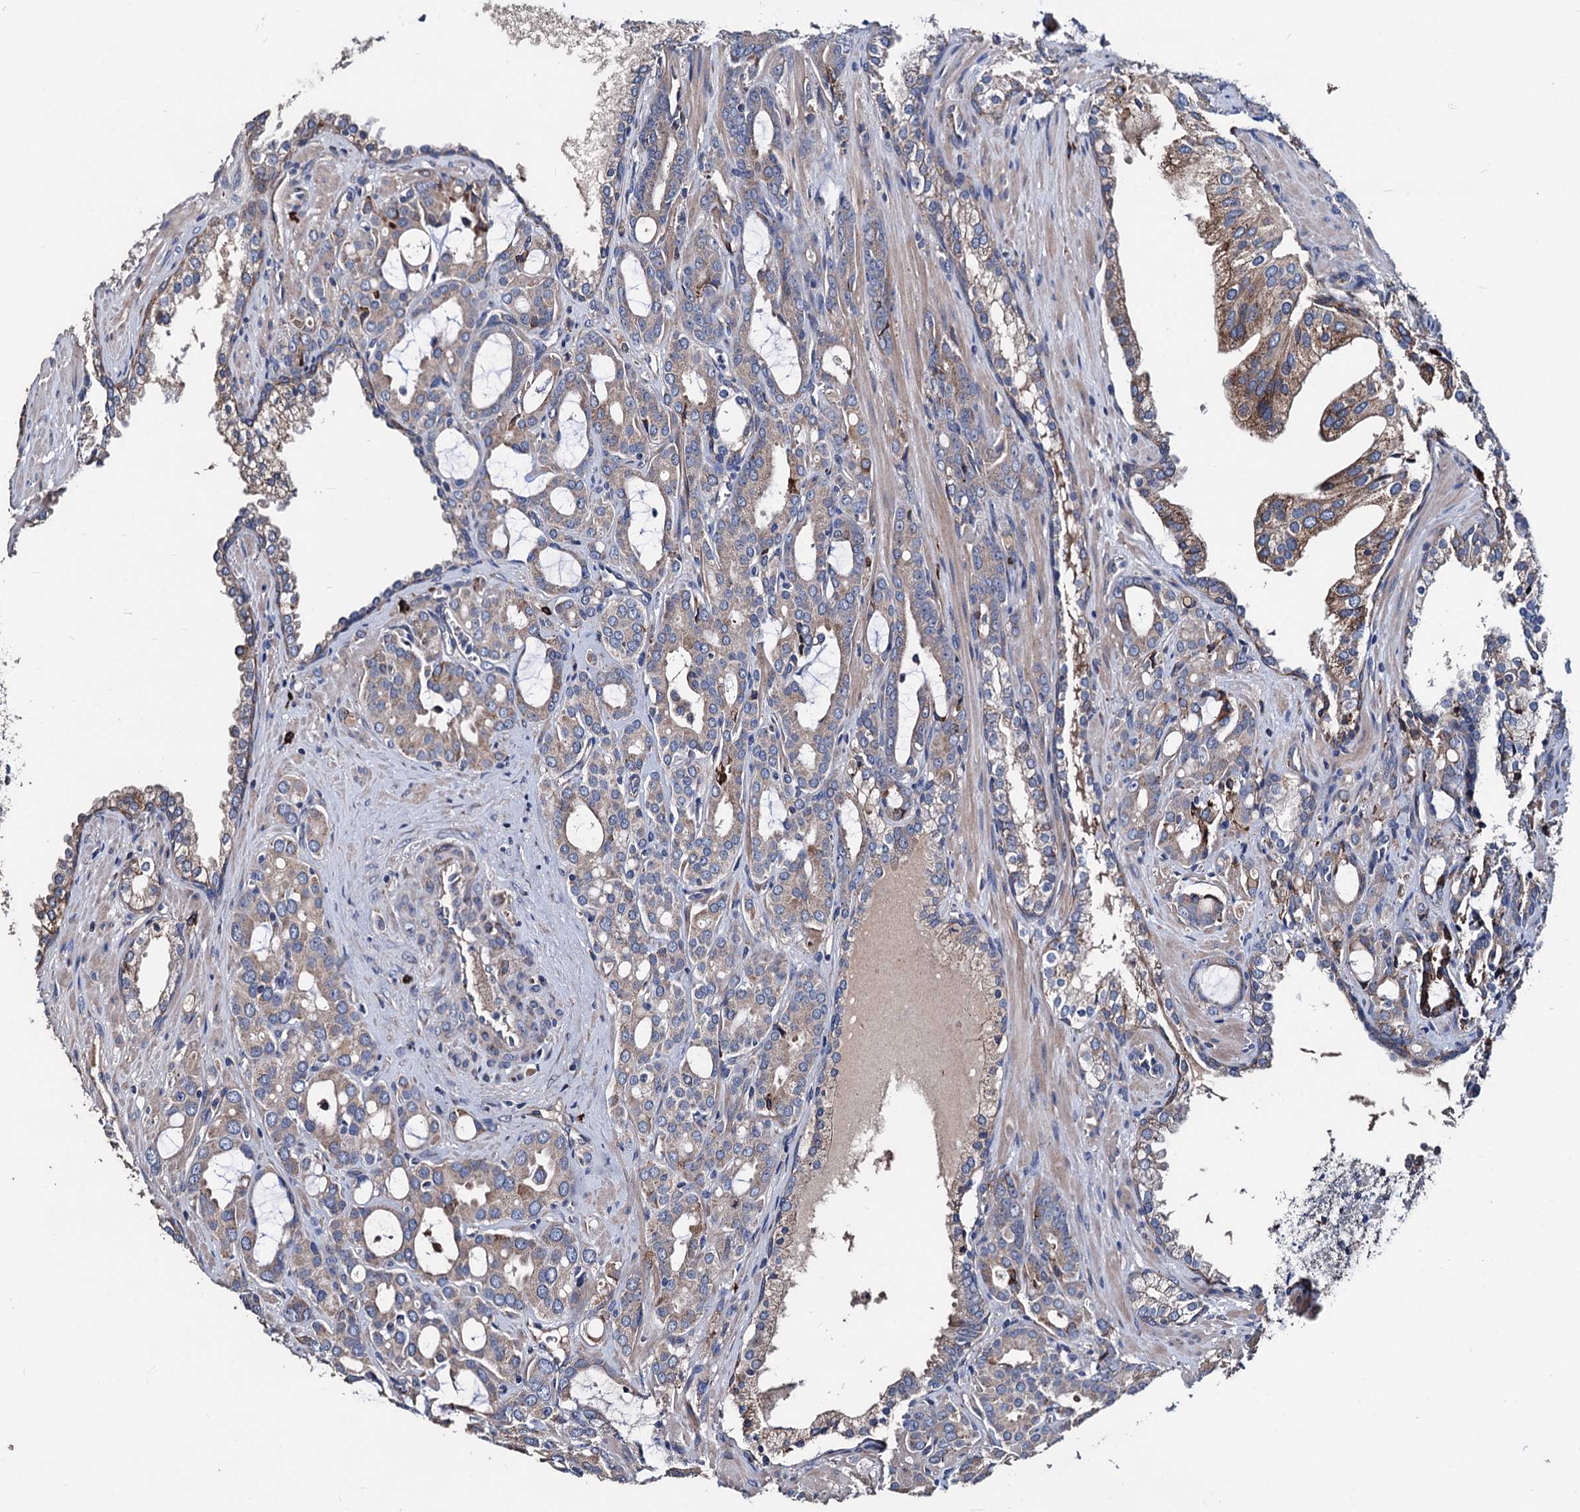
{"staining": {"intensity": "weak", "quantity": ">75%", "location": "cytoplasmic/membranous"}, "tissue": "prostate cancer", "cell_type": "Tumor cells", "image_type": "cancer", "snomed": [{"axis": "morphology", "description": "Adenocarcinoma, High grade"}, {"axis": "topography", "description": "Prostate"}], "caption": "A brown stain labels weak cytoplasmic/membranous positivity of a protein in human prostate cancer tumor cells.", "gene": "AKAP11", "patient": {"sex": "male", "age": 72}}